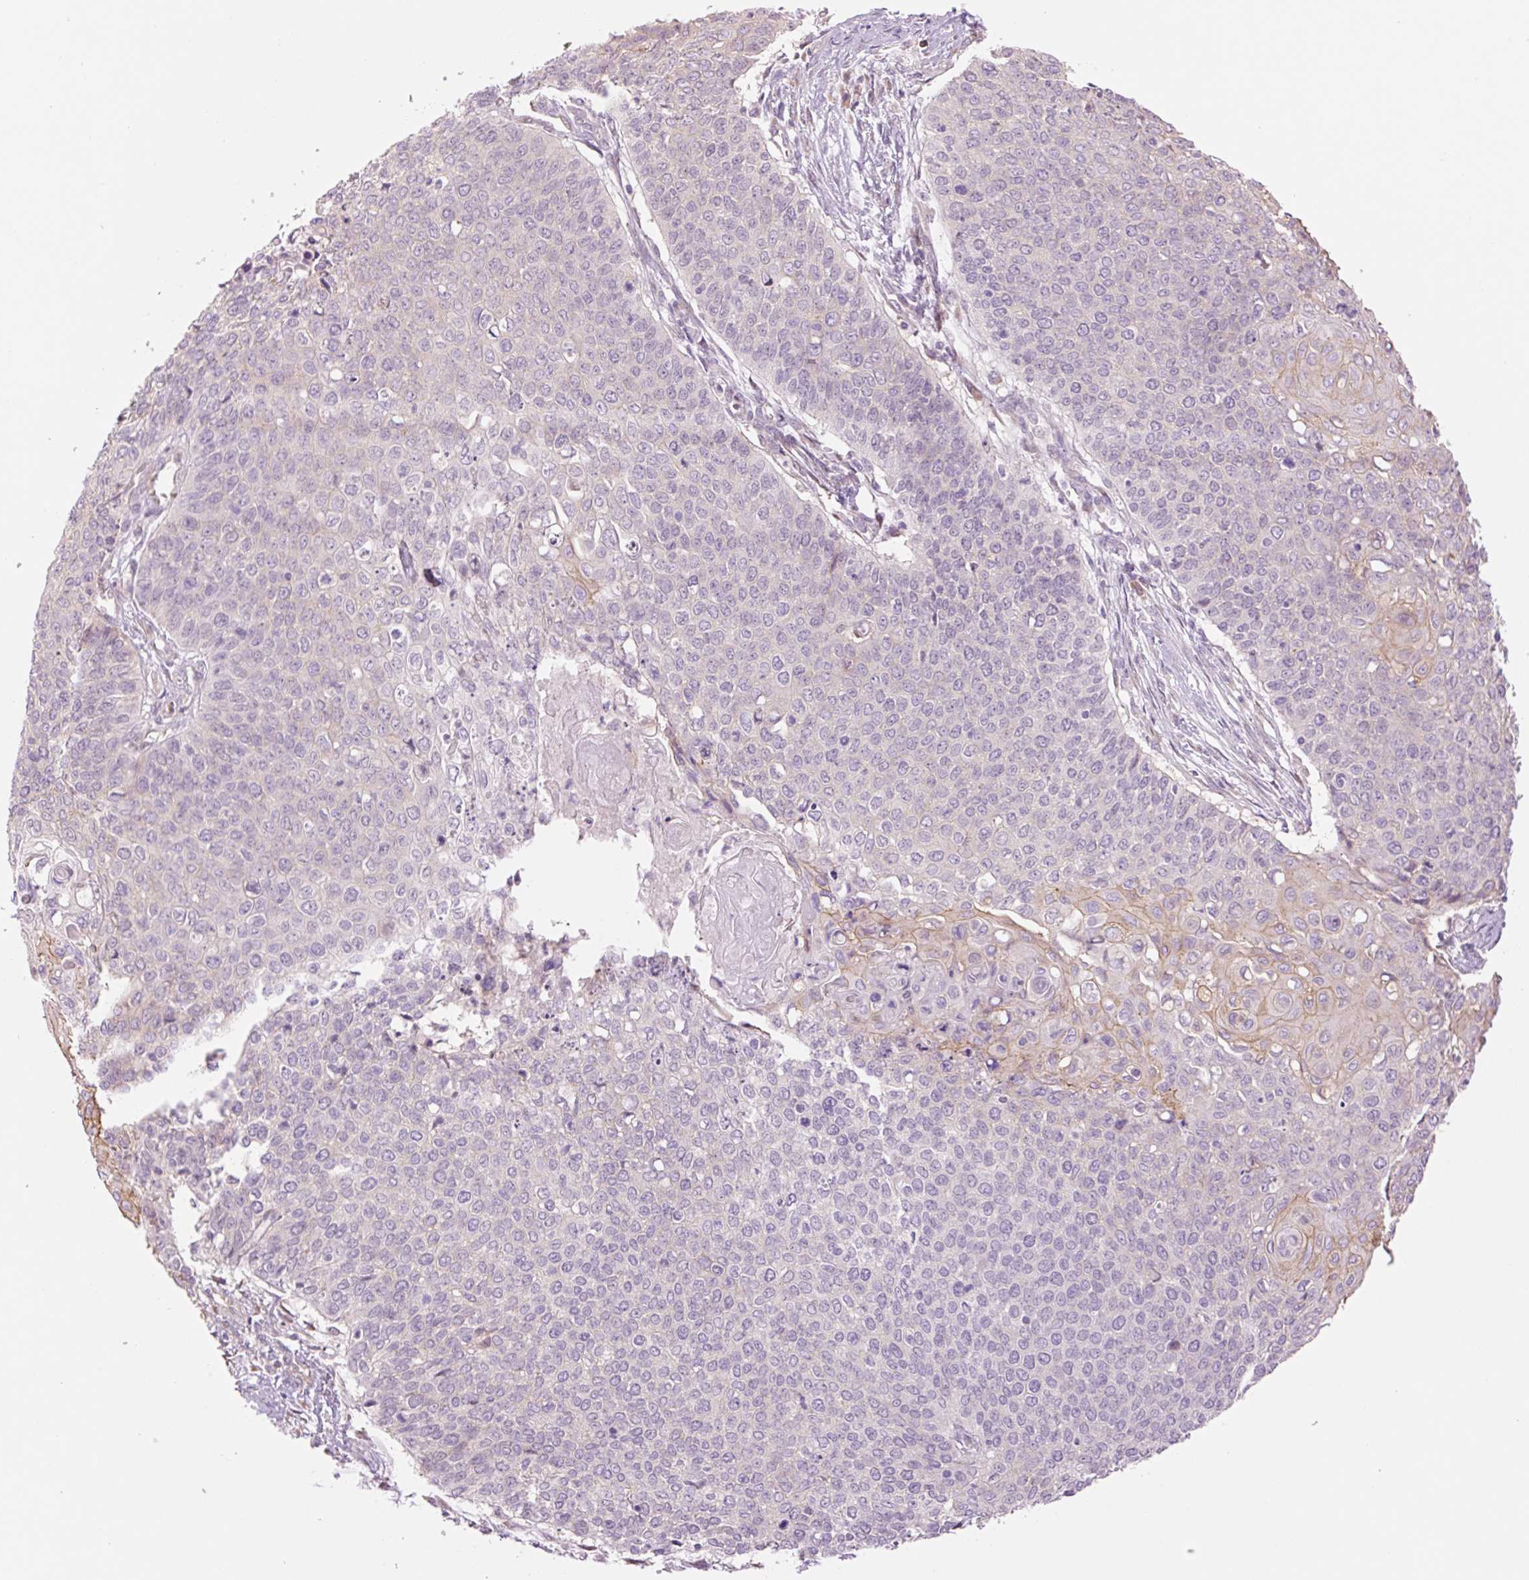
{"staining": {"intensity": "weak", "quantity": "<25%", "location": "cytoplasmic/membranous"}, "tissue": "cervical cancer", "cell_type": "Tumor cells", "image_type": "cancer", "snomed": [{"axis": "morphology", "description": "Squamous cell carcinoma, NOS"}, {"axis": "topography", "description": "Cervix"}], "caption": "IHC of cervical squamous cell carcinoma shows no positivity in tumor cells.", "gene": "GRID2", "patient": {"sex": "female", "age": 39}}